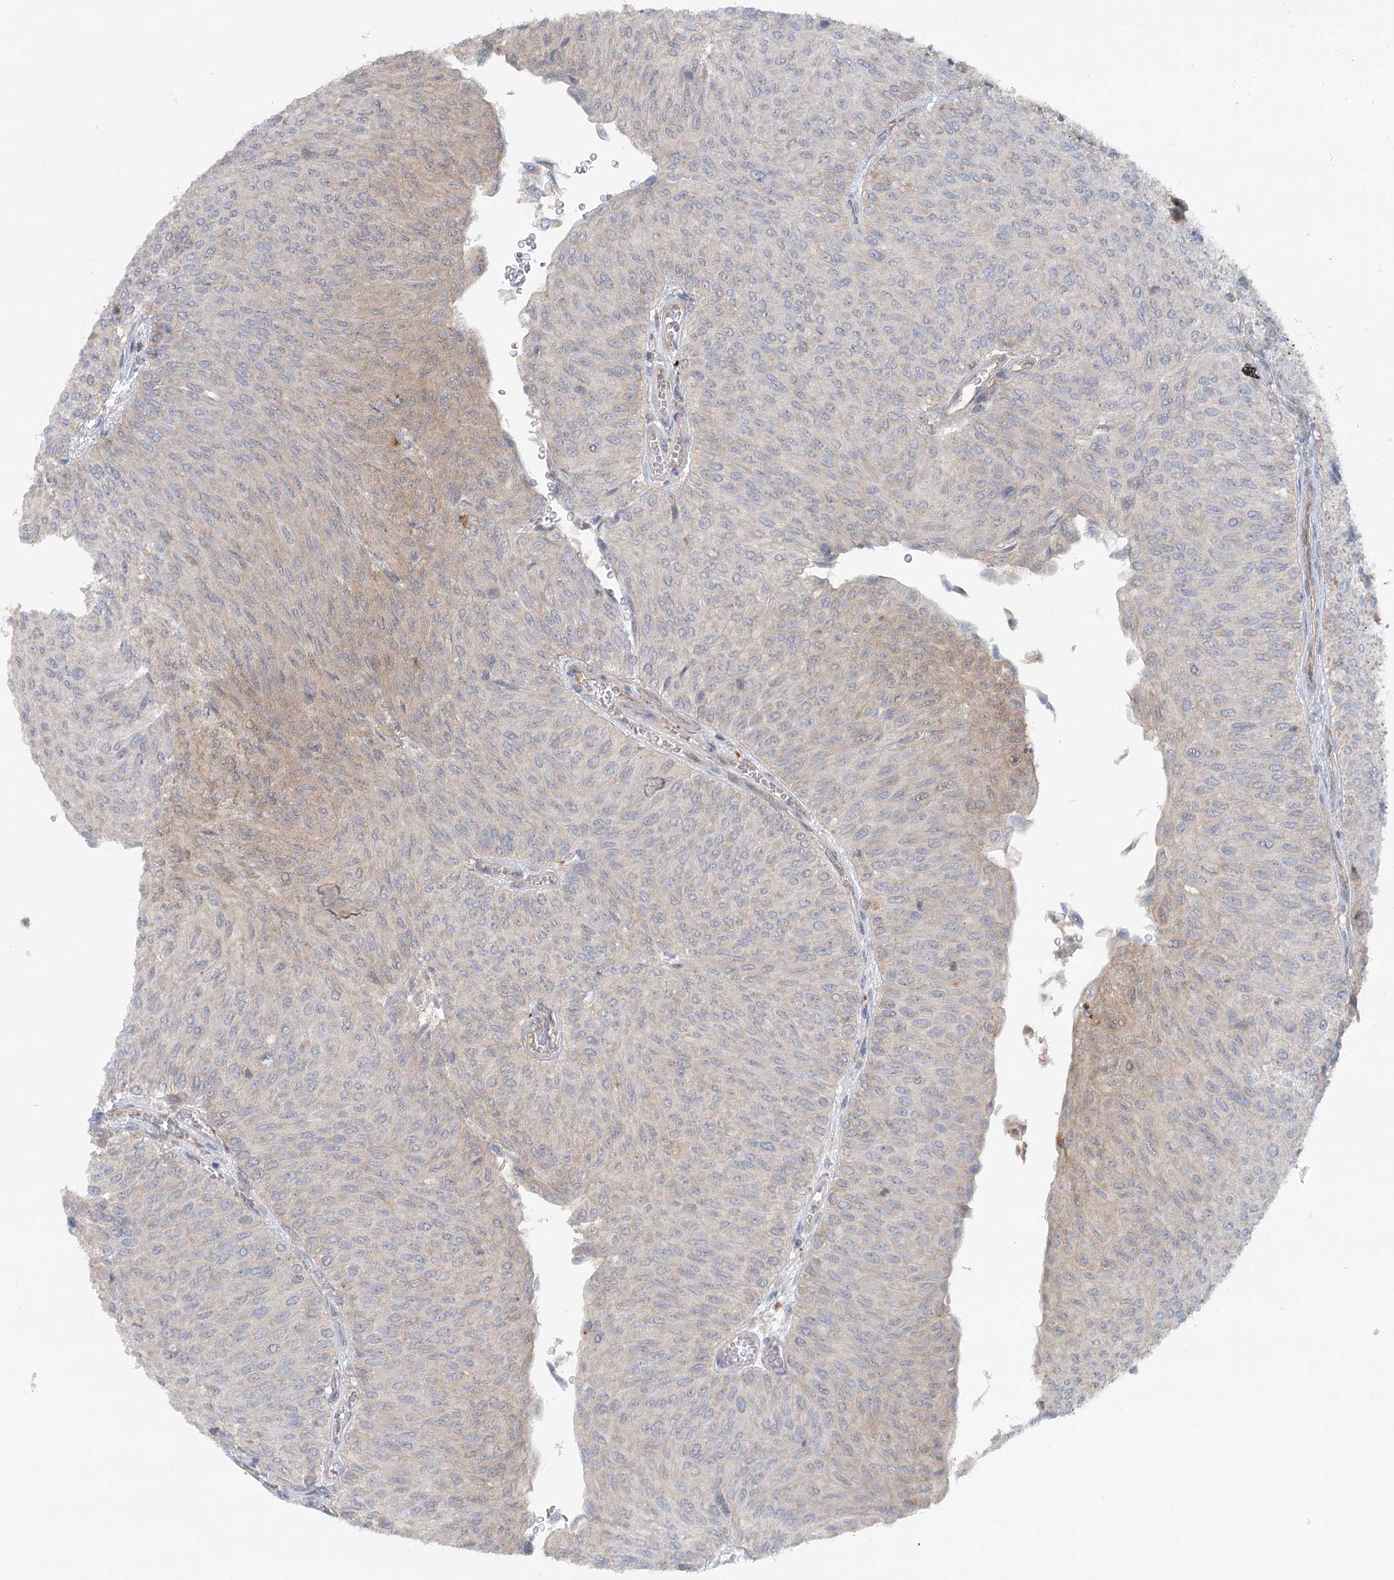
{"staining": {"intensity": "weak", "quantity": "<25%", "location": "cytoplasmic/membranous"}, "tissue": "urothelial cancer", "cell_type": "Tumor cells", "image_type": "cancer", "snomed": [{"axis": "morphology", "description": "Urothelial carcinoma, Low grade"}, {"axis": "topography", "description": "Urinary bladder"}], "caption": "High power microscopy photomicrograph of an immunohistochemistry (IHC) image of urothelial cancer, revealing no significant positivity in tumor cells. (DAB IHC with hematoxylin counter stain).", "gene": "GBE1", "patient": {"sex": "male", "age": 78}}